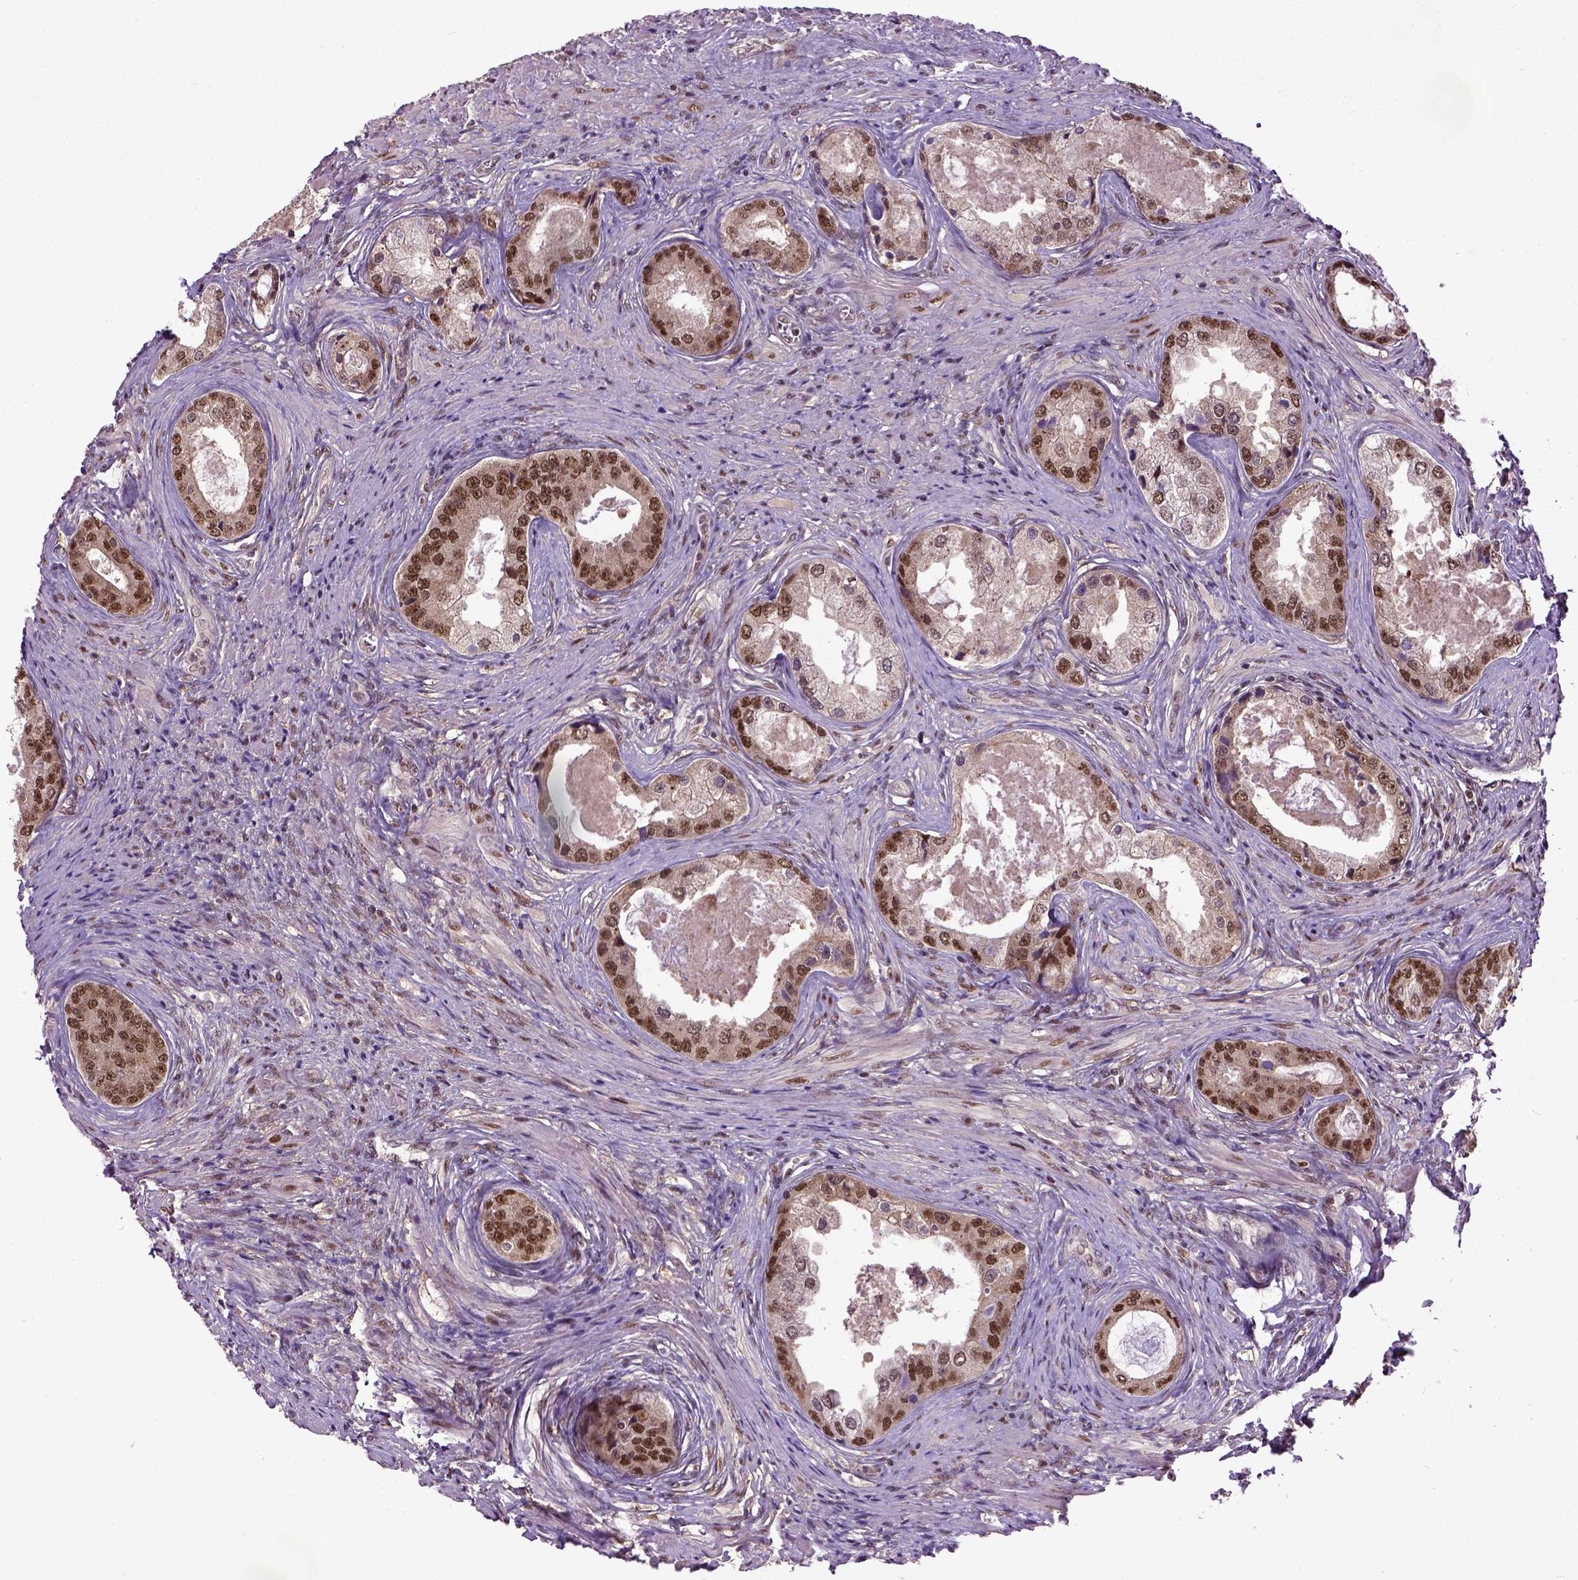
{"staining": {"intensity": "strong", "quantity": ">75%", "location": "cytoplasmic/membranous,nuclear"}, "tissue": "prostate cancer", "cell_type": "Tumor cells", "image_type": "cancer", "snomed": [{"axis": "morphology", "description": "Adenocarcinoma, Low grade"}, {"axis": "topography", "description": "Prostate"}], "caption": "The photomicrograph exhibits staining of prostate cancer (low-grade adenocarcinoma), revealing strong cytoplasmic/membranous and nuclear protein positivity (brown color) within tumor cells. The staining was performed using DAB to visualize the protein expression in brown, while the nuclei were stained in blue with hematoxylin (Magnification: 20x).", "gene": "UBA3", "patient": {"sex": "male", "age": 68}}